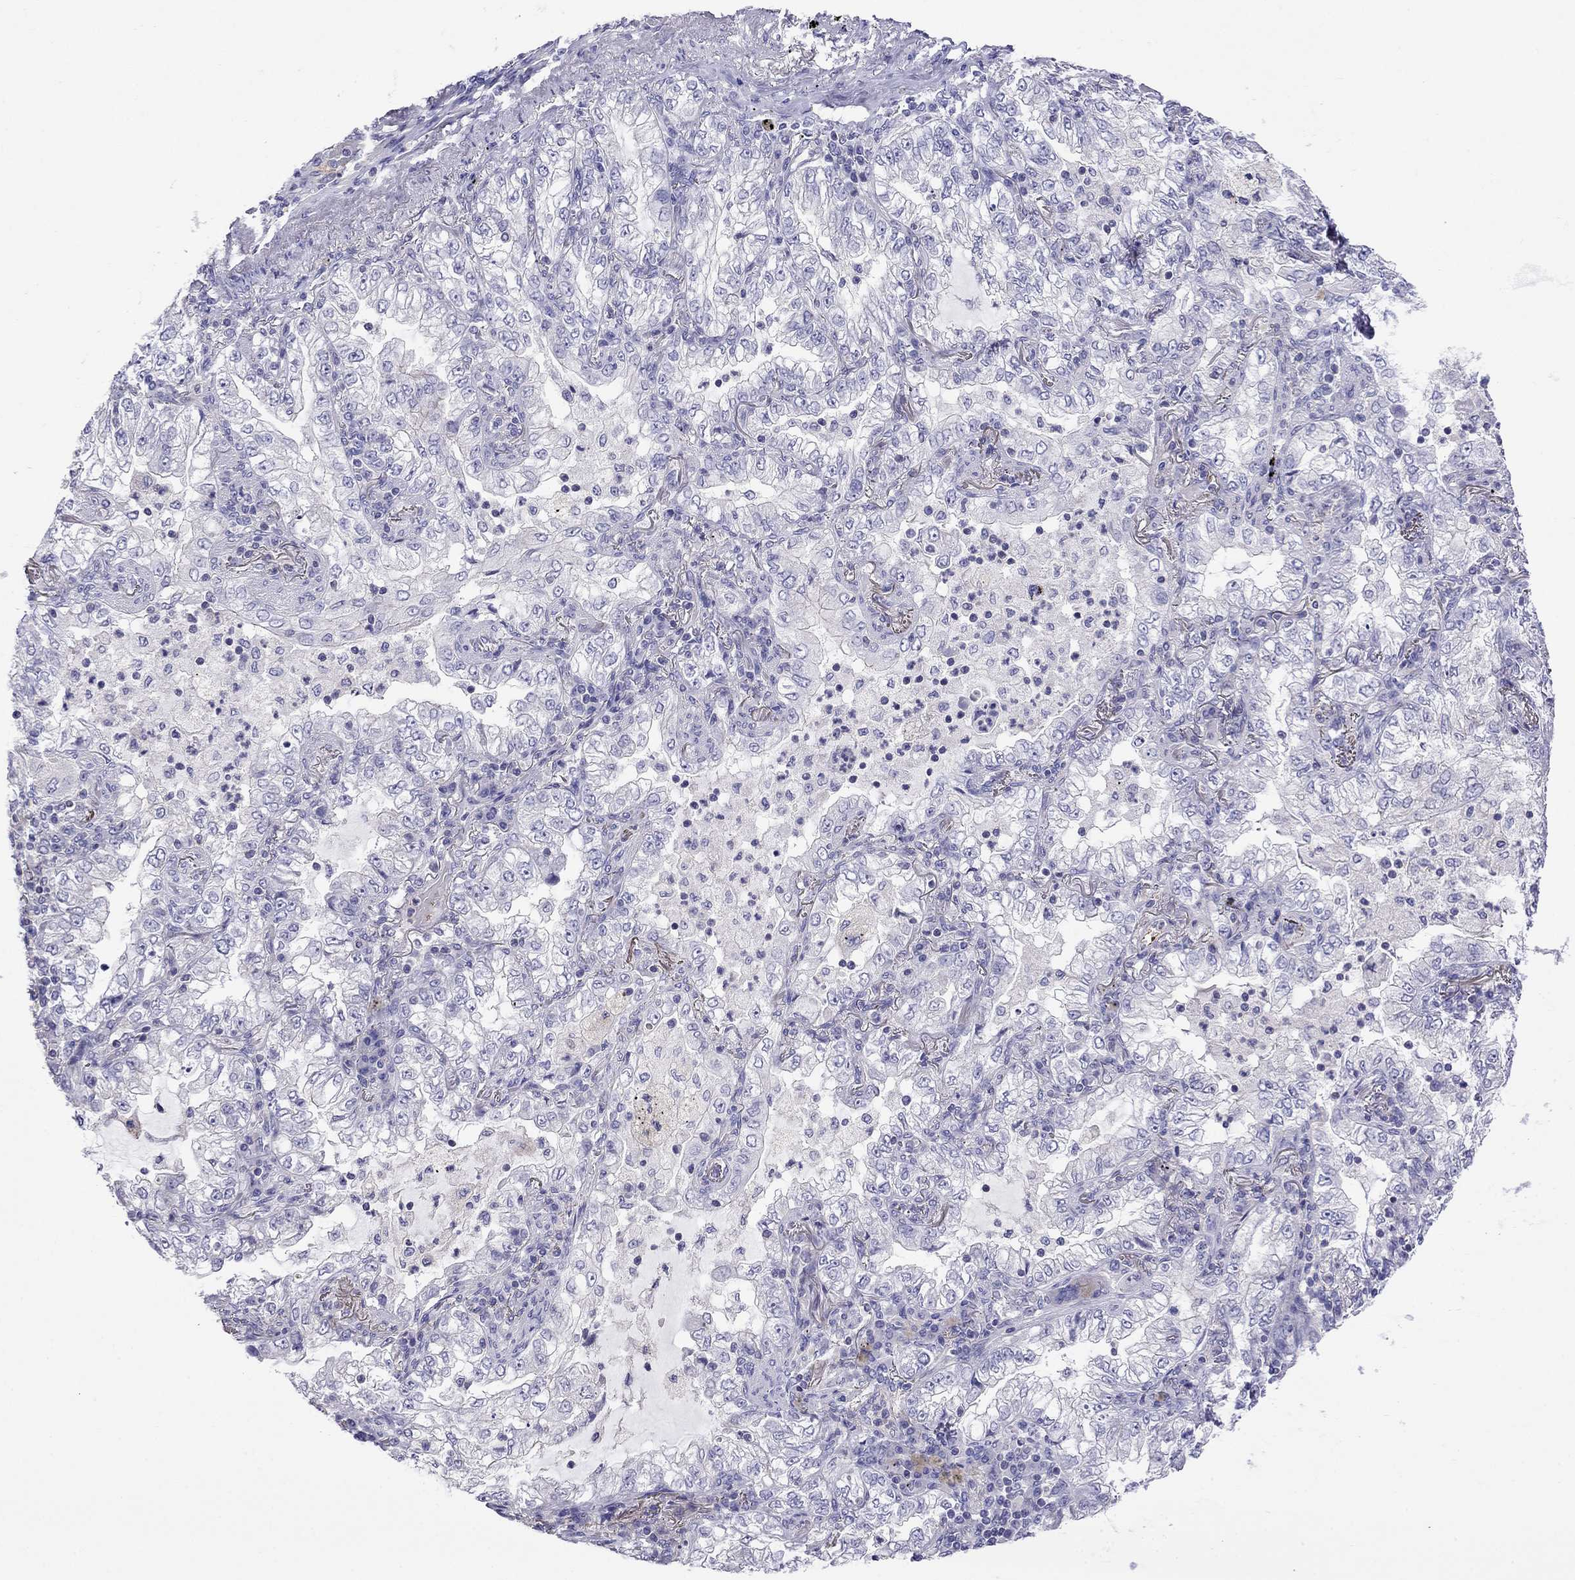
{"staining": {"intensity": "negative", "quantity": "none", "location": "none"}, "tissue": "lung cancer", "cell_type": "Tumor cells", "image_type": "cancer", "snomed": [{"axis": "morphology", "description": "Adenocarcinoma, NOS"}, {"axis": "topography", "description": "Lung"}], "caption": "The IHC micrograph has no significant staining in tumor cells of lung cancer tissue.", "gene": "STAR", "patient": {"sex": "female", "age": 73}}